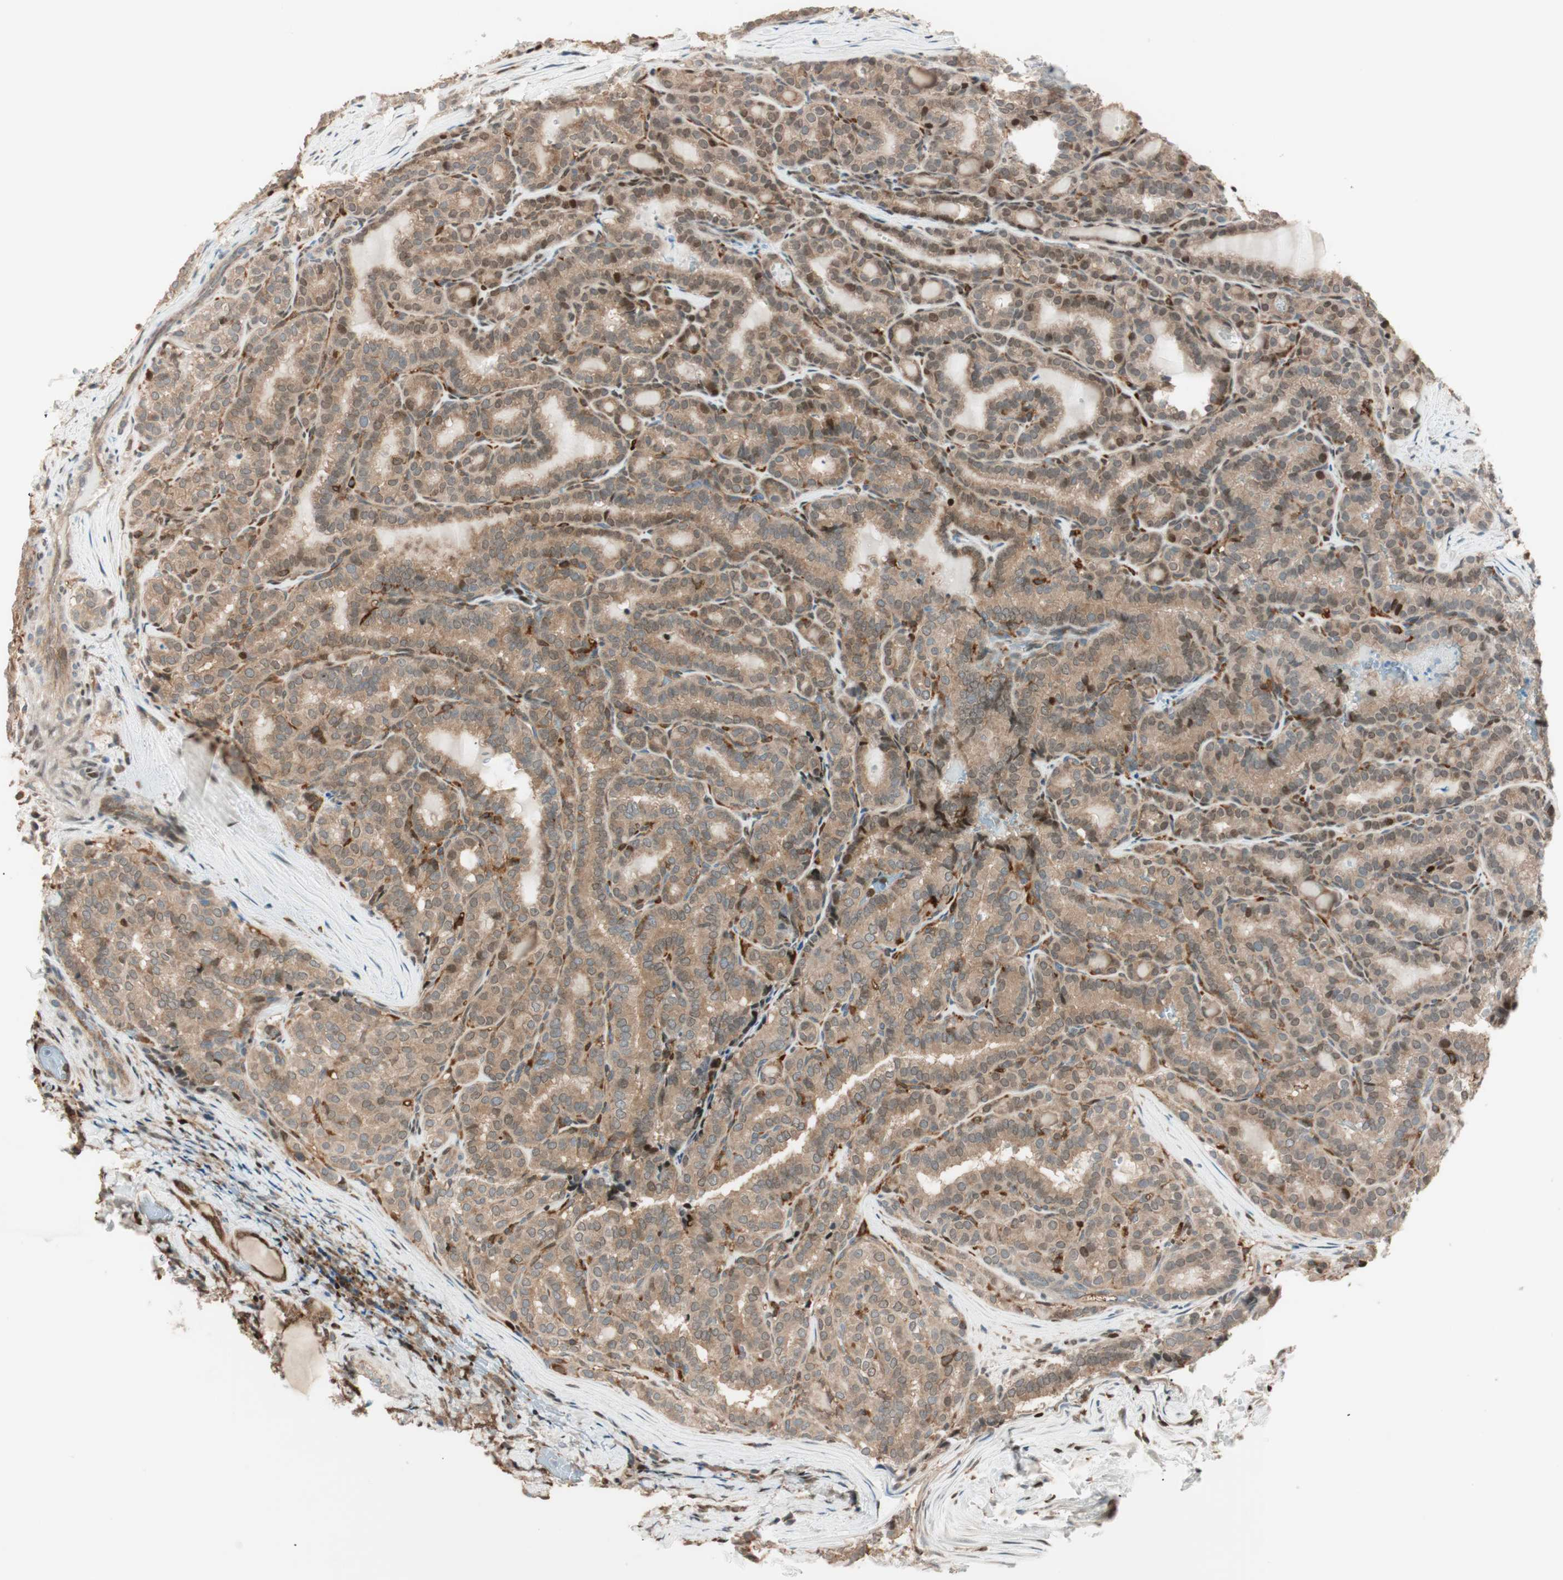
{"staining": {"intensity": "moderate", "quantity": ">75%", "location": "cytoplasmic/membranous,nuclear"}, "tissue": "thyroid cancer", "cell_type": "Tumor cells", "image_type": "cancer", "snomed": [{"axis": "morphology", "description": "Normal tissue, NOS"}, {"axis": "morphology", "description": "Papillary adenocarcinoma, NOS"}, {"axis": "topography", "description": "Thyroid gland"}], "caption": "This is an image of immunohistochemistry (IHC) staining of thyroid papillary adenocarcinoma, which shows moderate staining in the cytoplasmic/membranous and nuclear of tumor cells.", "gene": "BIN1", "patient": {"sex": "female", "age": 30}}